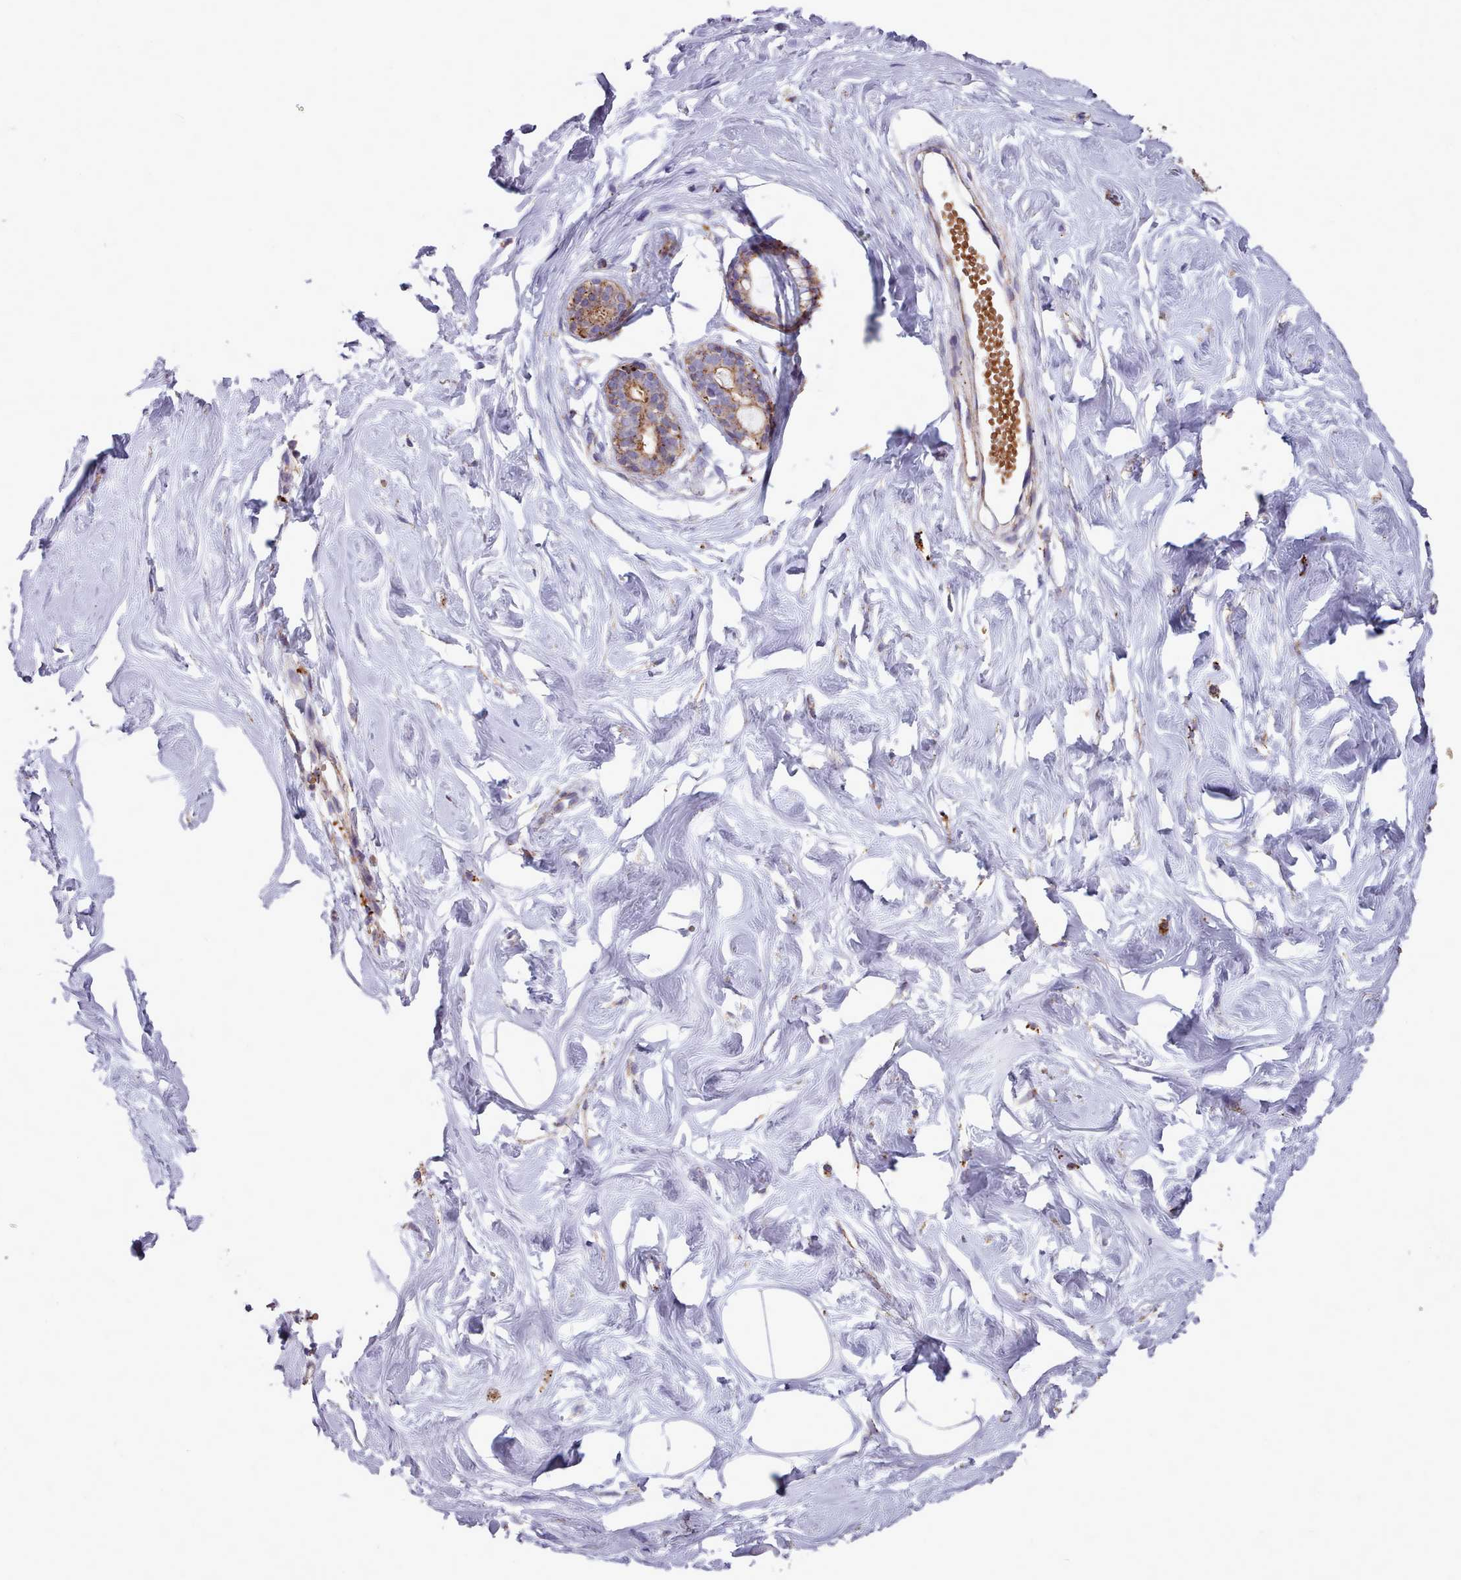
{"staining": {"intensity": "negative", "quantity": "none", "location": "none"}, "tissue": "breast", "cell_type": "Adipocytes", "image_type": "normal", "snomed": [{"axis": "morphology", "description": "Normal tissue, NOS"}, {"axis": "morphology", "description": "Adenoma, NOS"}, {"axis": "topography", "description": "Breast"}], "caption": "IHC of benign human breast exhibits no positivity in adipocytes. (Immunohistochemistry, brightfield microscopy, high magnification).", "gene": "PACSIN3", "patient": {"sex": "female", "age": 23}}